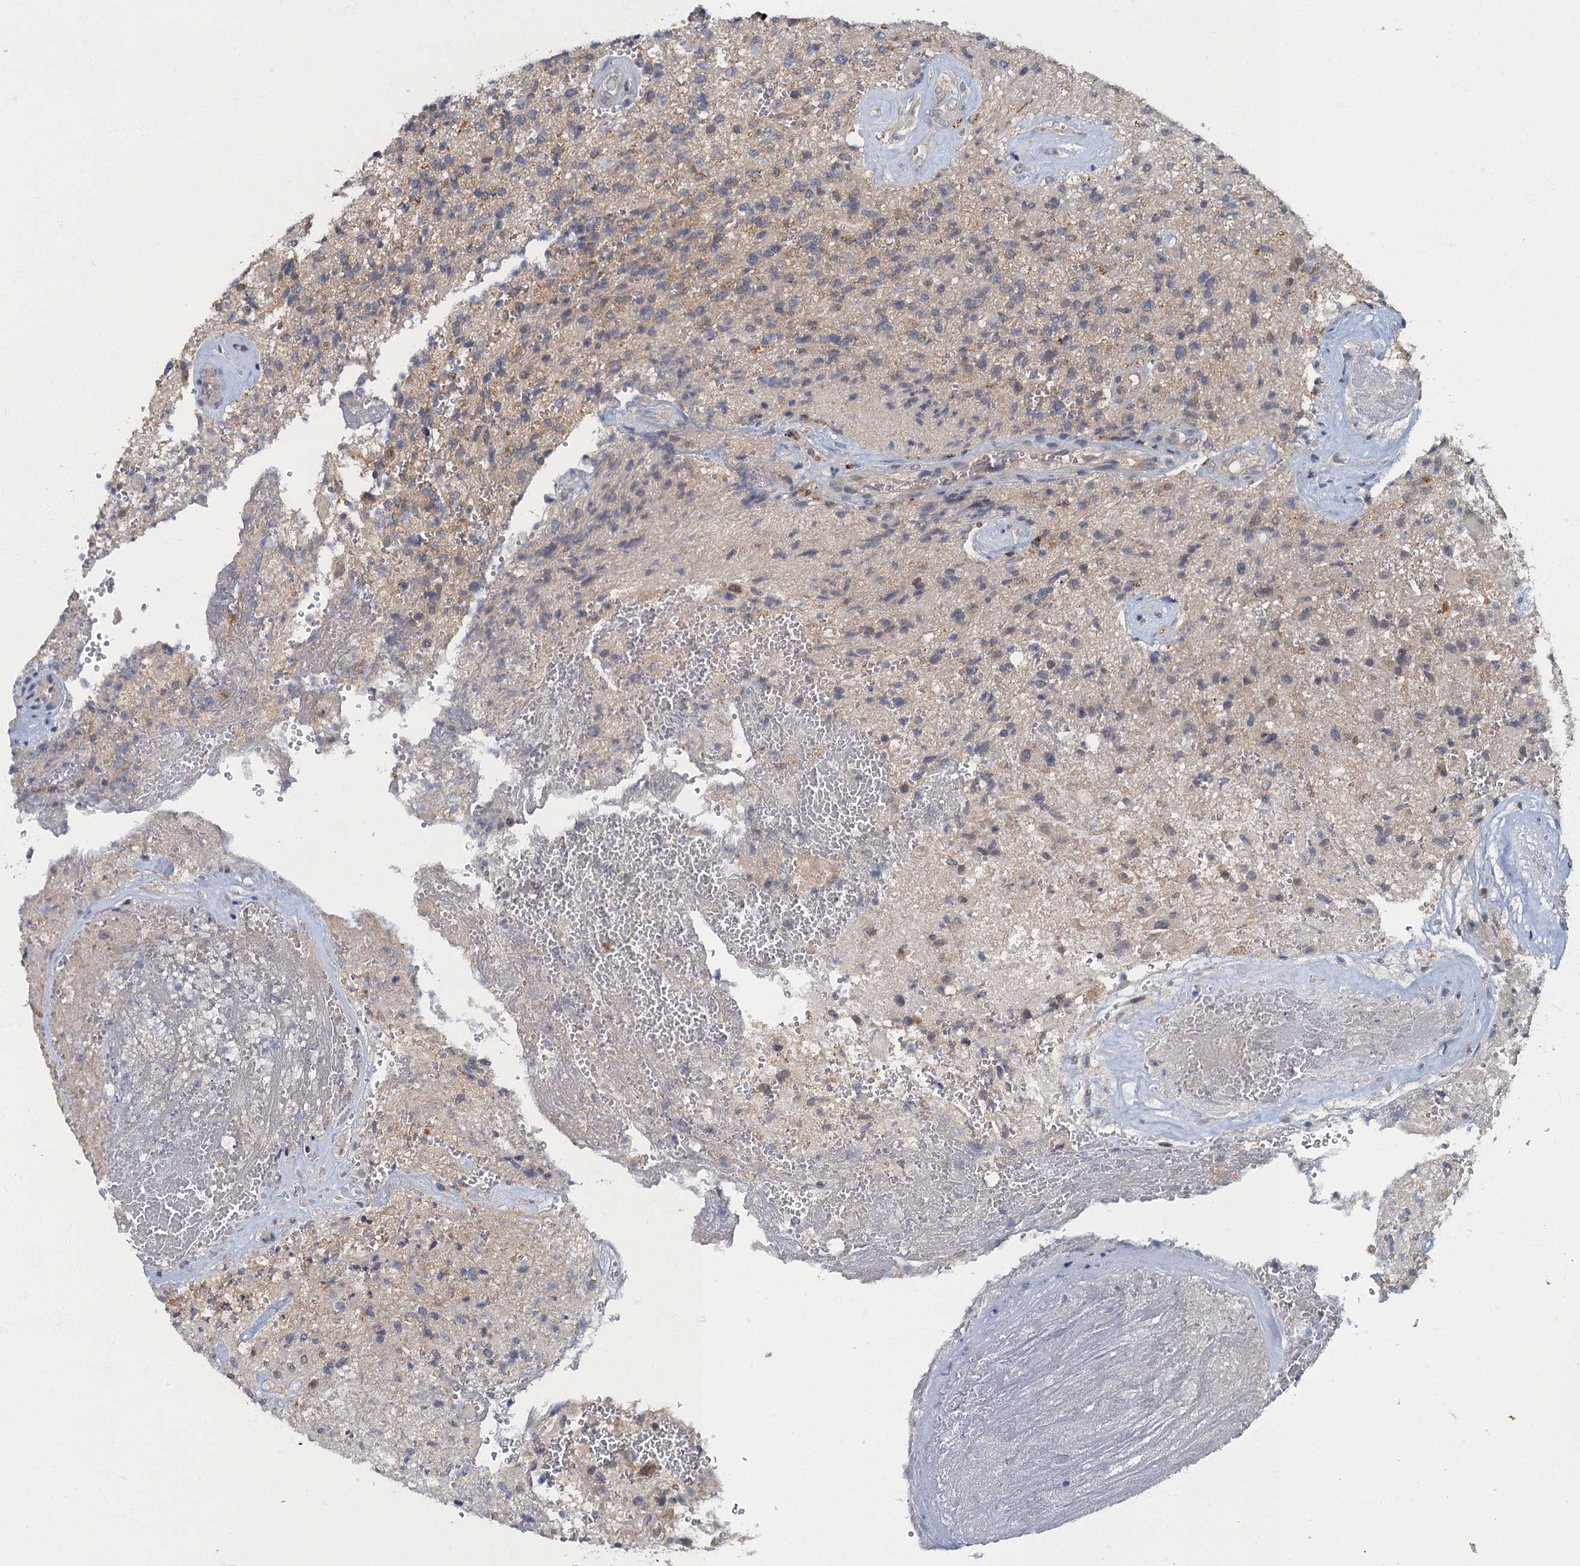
{"staining": {"intensity": "weak", "quantity": "<25%", "location": "cytoplasmic/membranous"}, "tissue": "glioma", "cell_type": "Tumor cells", "image_type": "cancer", "snomed": [{"axis": "morphology", "description": "Glioma, malignant, High grade"}, {"axis": "topography", "description": "Brain"}], "caption": "Tumor cells are negative for brown protein staining in malignant glioma (high-grade). (DAB immunohistochemistry with hematoxylin counter stain).", "gene": "WDCP", "patient": {"sex": "male", "age": 56}}